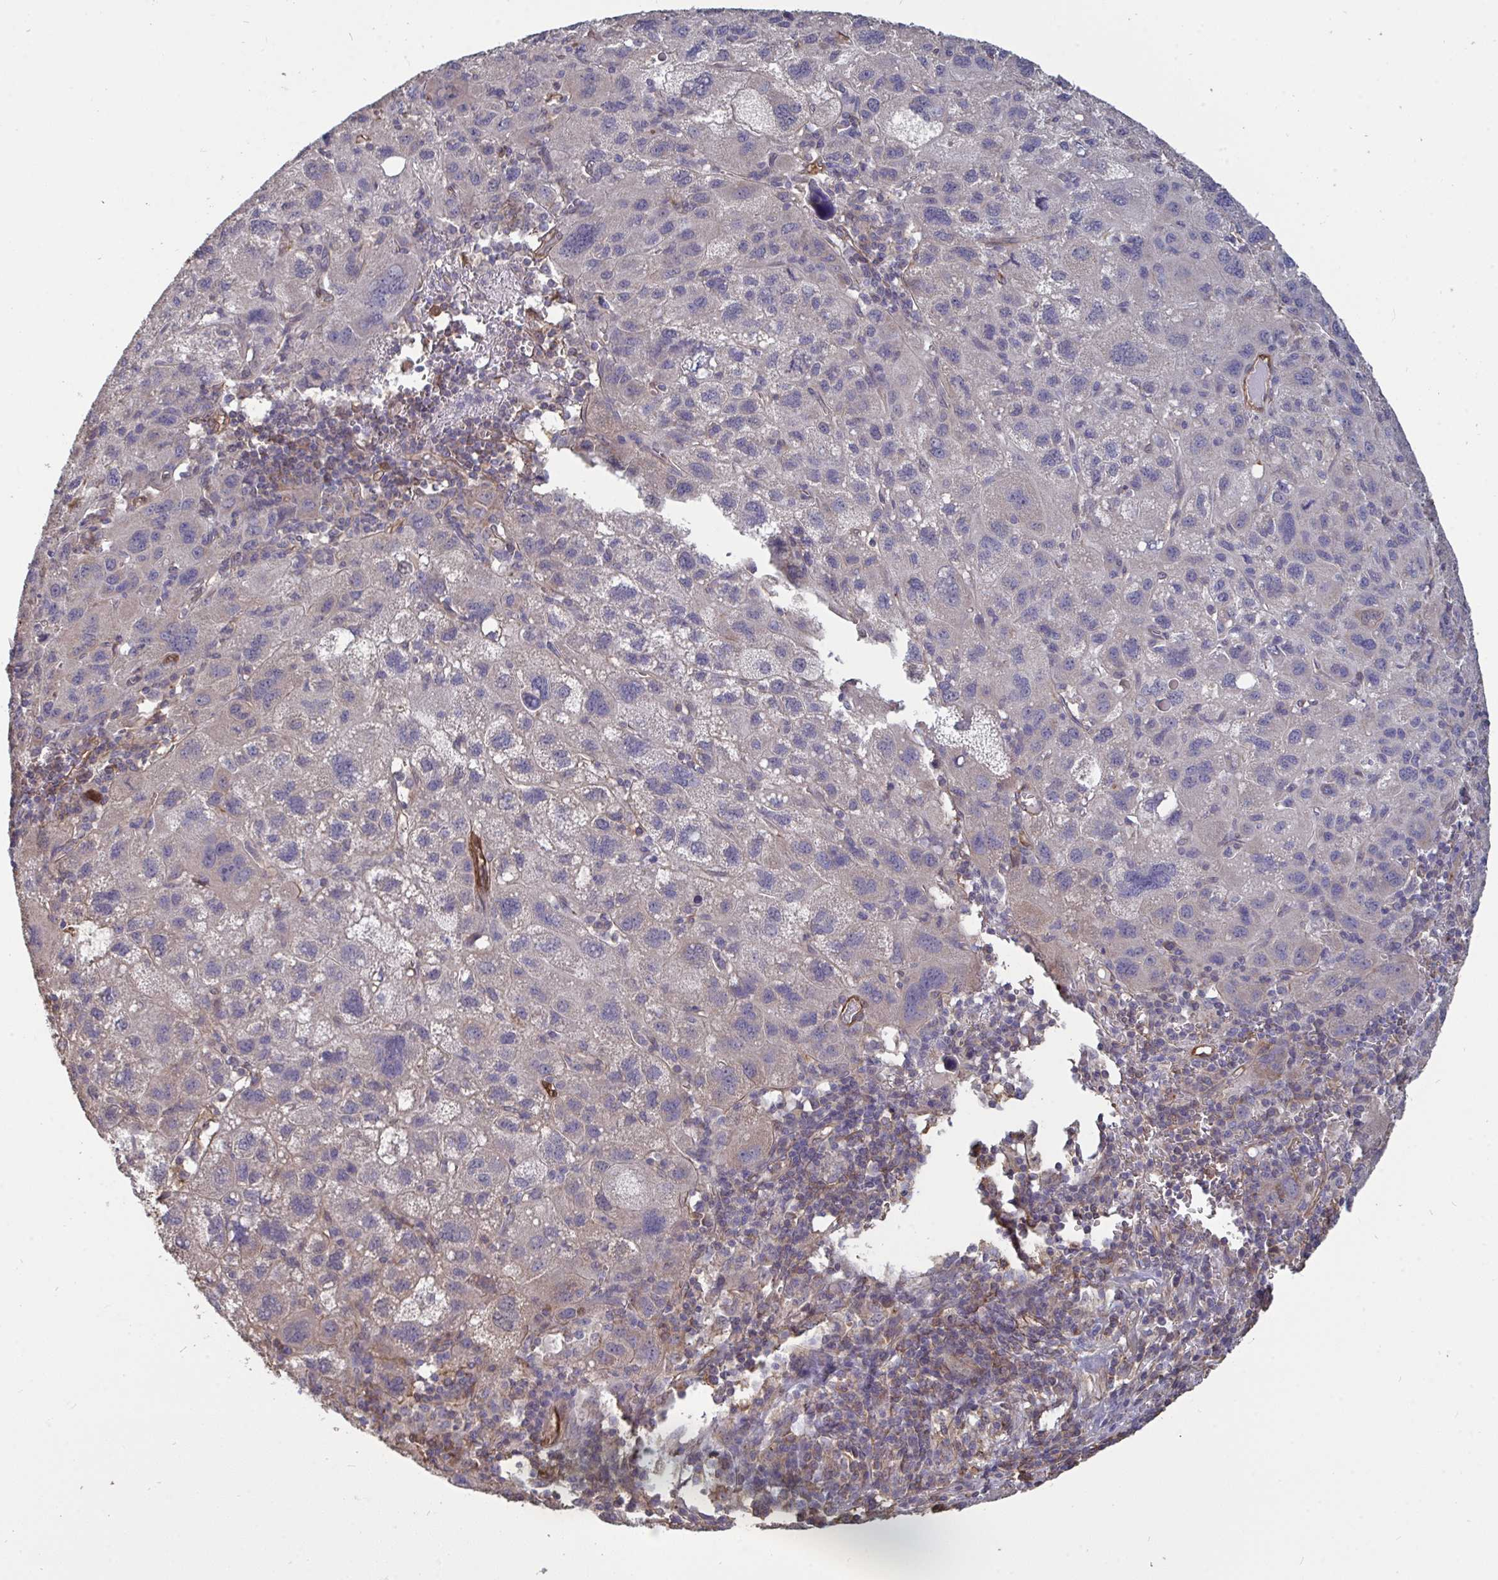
{"staining": {"intensity": "negative", "quantity": "none", "location": "none"}, "tissue": "liver cancer", "cell_type": "Tumor cells", "image_type": "cancer", "snomed": [{"axis": "morphology", "description": "Carcinoma, Hepatocellular, NOS"}, {"axis": "topography", "description": "Liver"}], "caption": "This is an IHC histopathology image of liver cancer. There is no staining in tumor cells.", "gene": "ISCU", "patient": {"sex": "female", "age": 77}}